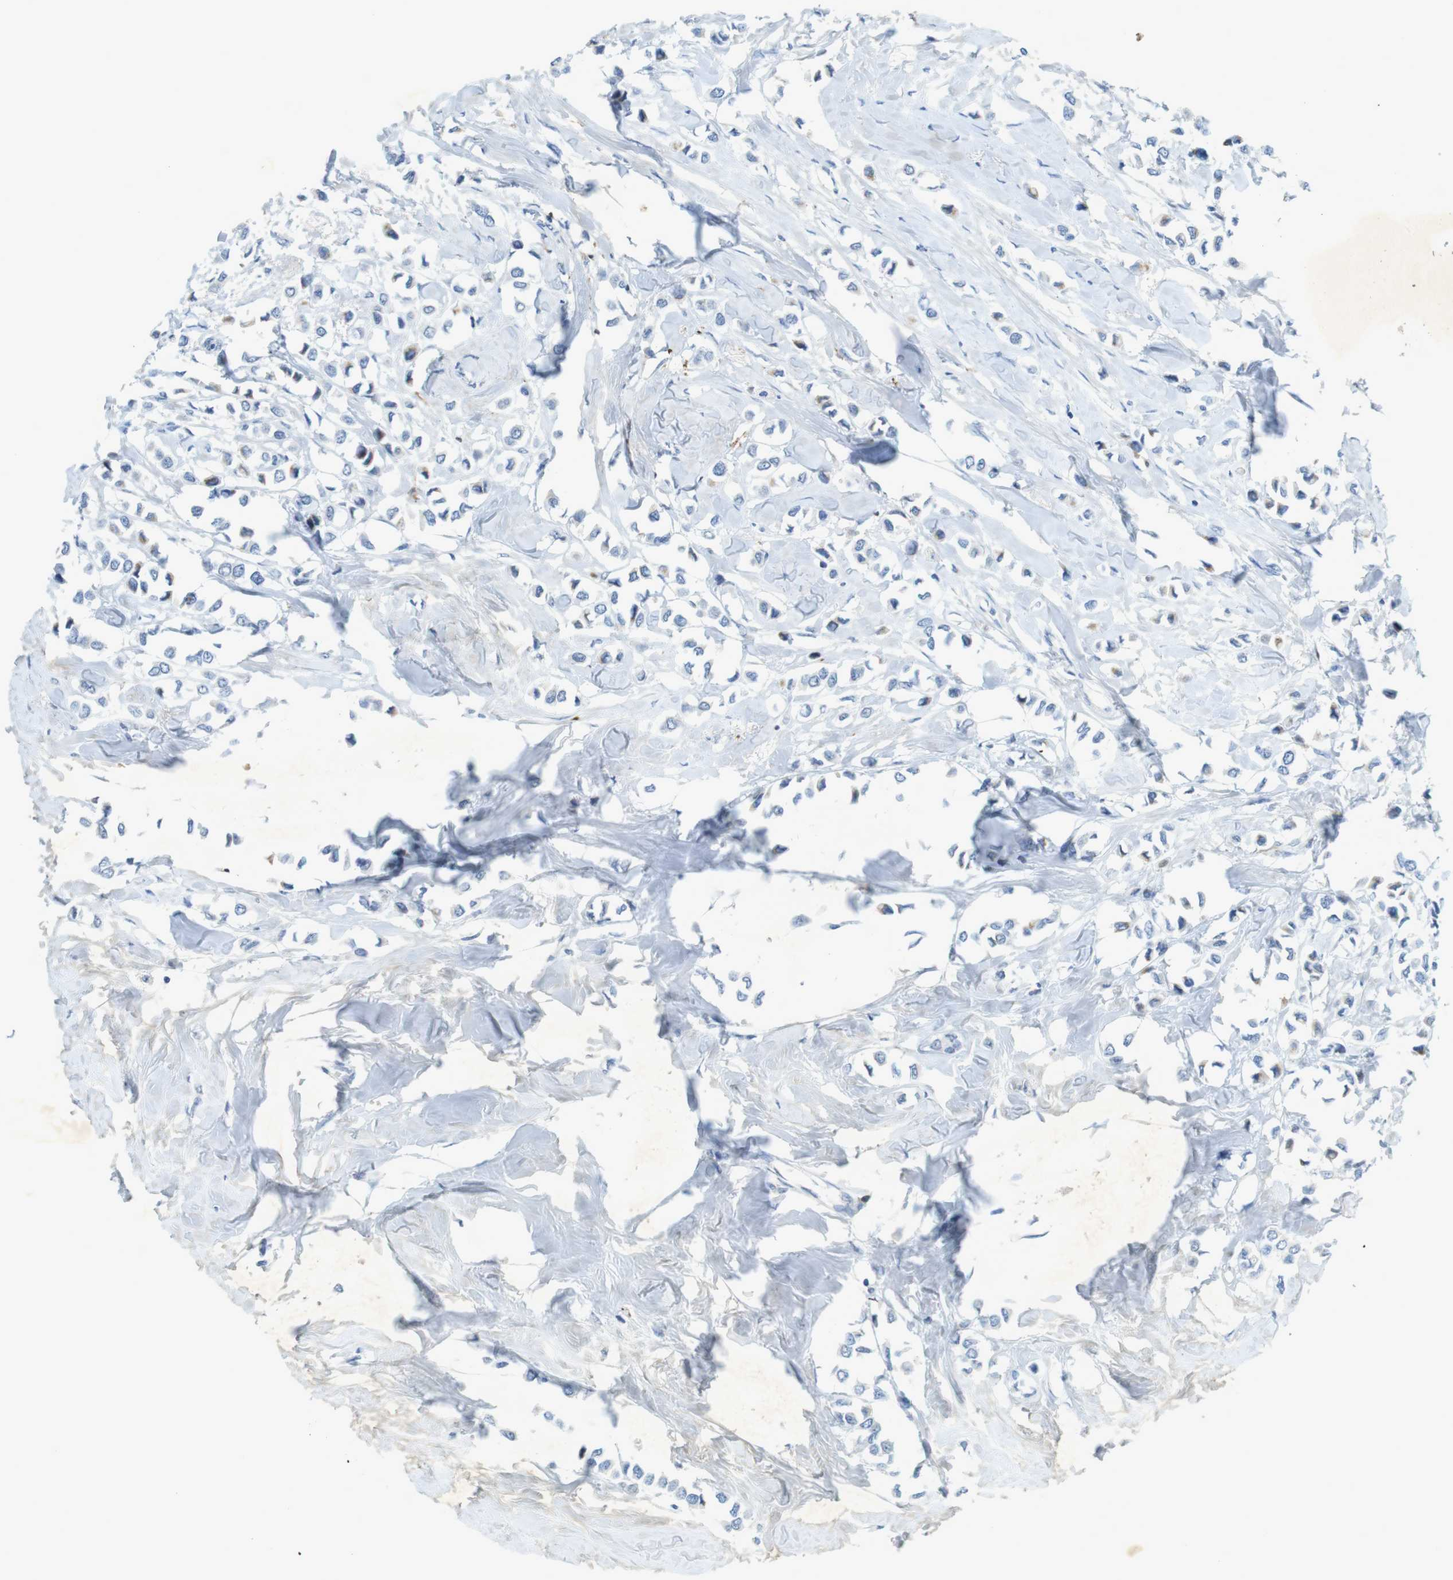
{"staining": {"intensity": "weak", "quantity": "<25%", "location": "cytoplasmic/membranous"}, "tissue": "breast cancer", "cell_type": "Tumor cells", "image_type": "cancer", "snomed": [{"axis": "morphology", "description": "Lobular carcinoma"}, {"axis": "topography", "description": "Breast"}], "caption": "A high-resolution photomicrograph shows IHC staining of breast cancer (lobular carcinoma), which reveals no significant staining in tumor cells.", "gene": "CD320", "patient": {"sex": "female", "age": 51}}